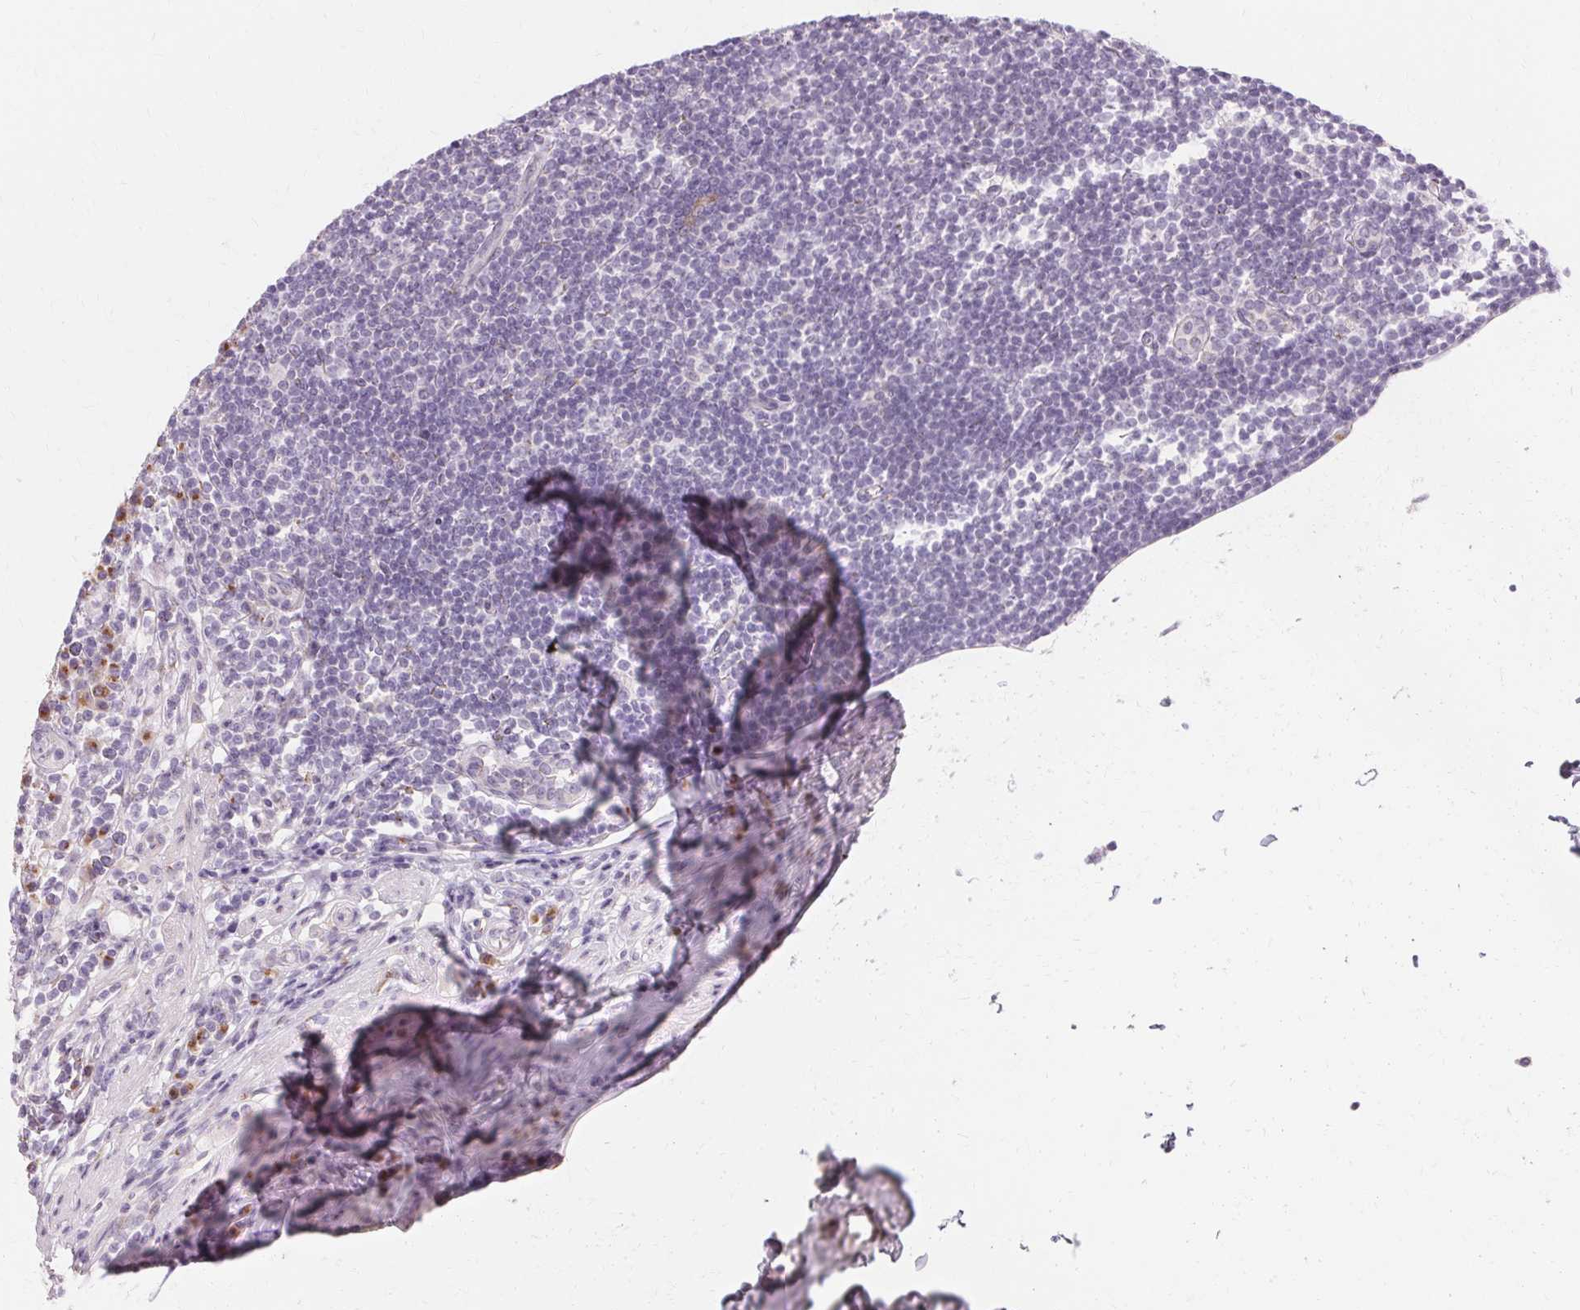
{"staining": {"intensity": "negative", "quantity": "none", "location": "none"}, "tissue": "appendix", "cell_type": "Glandular cells", "image_type": "normal", "snomed": [{"axis": "morphology", "description": "Normal tissue, NOS"}, {"axis": "topography", "description": "Appendix"}], "caption": "This is an immunohistochemistry photomicrograph of unremarkable human appendix. There is no positivity in glandular cells.", "gene": "FCRL3", "patient": {"sex": "female", "age": 56}}